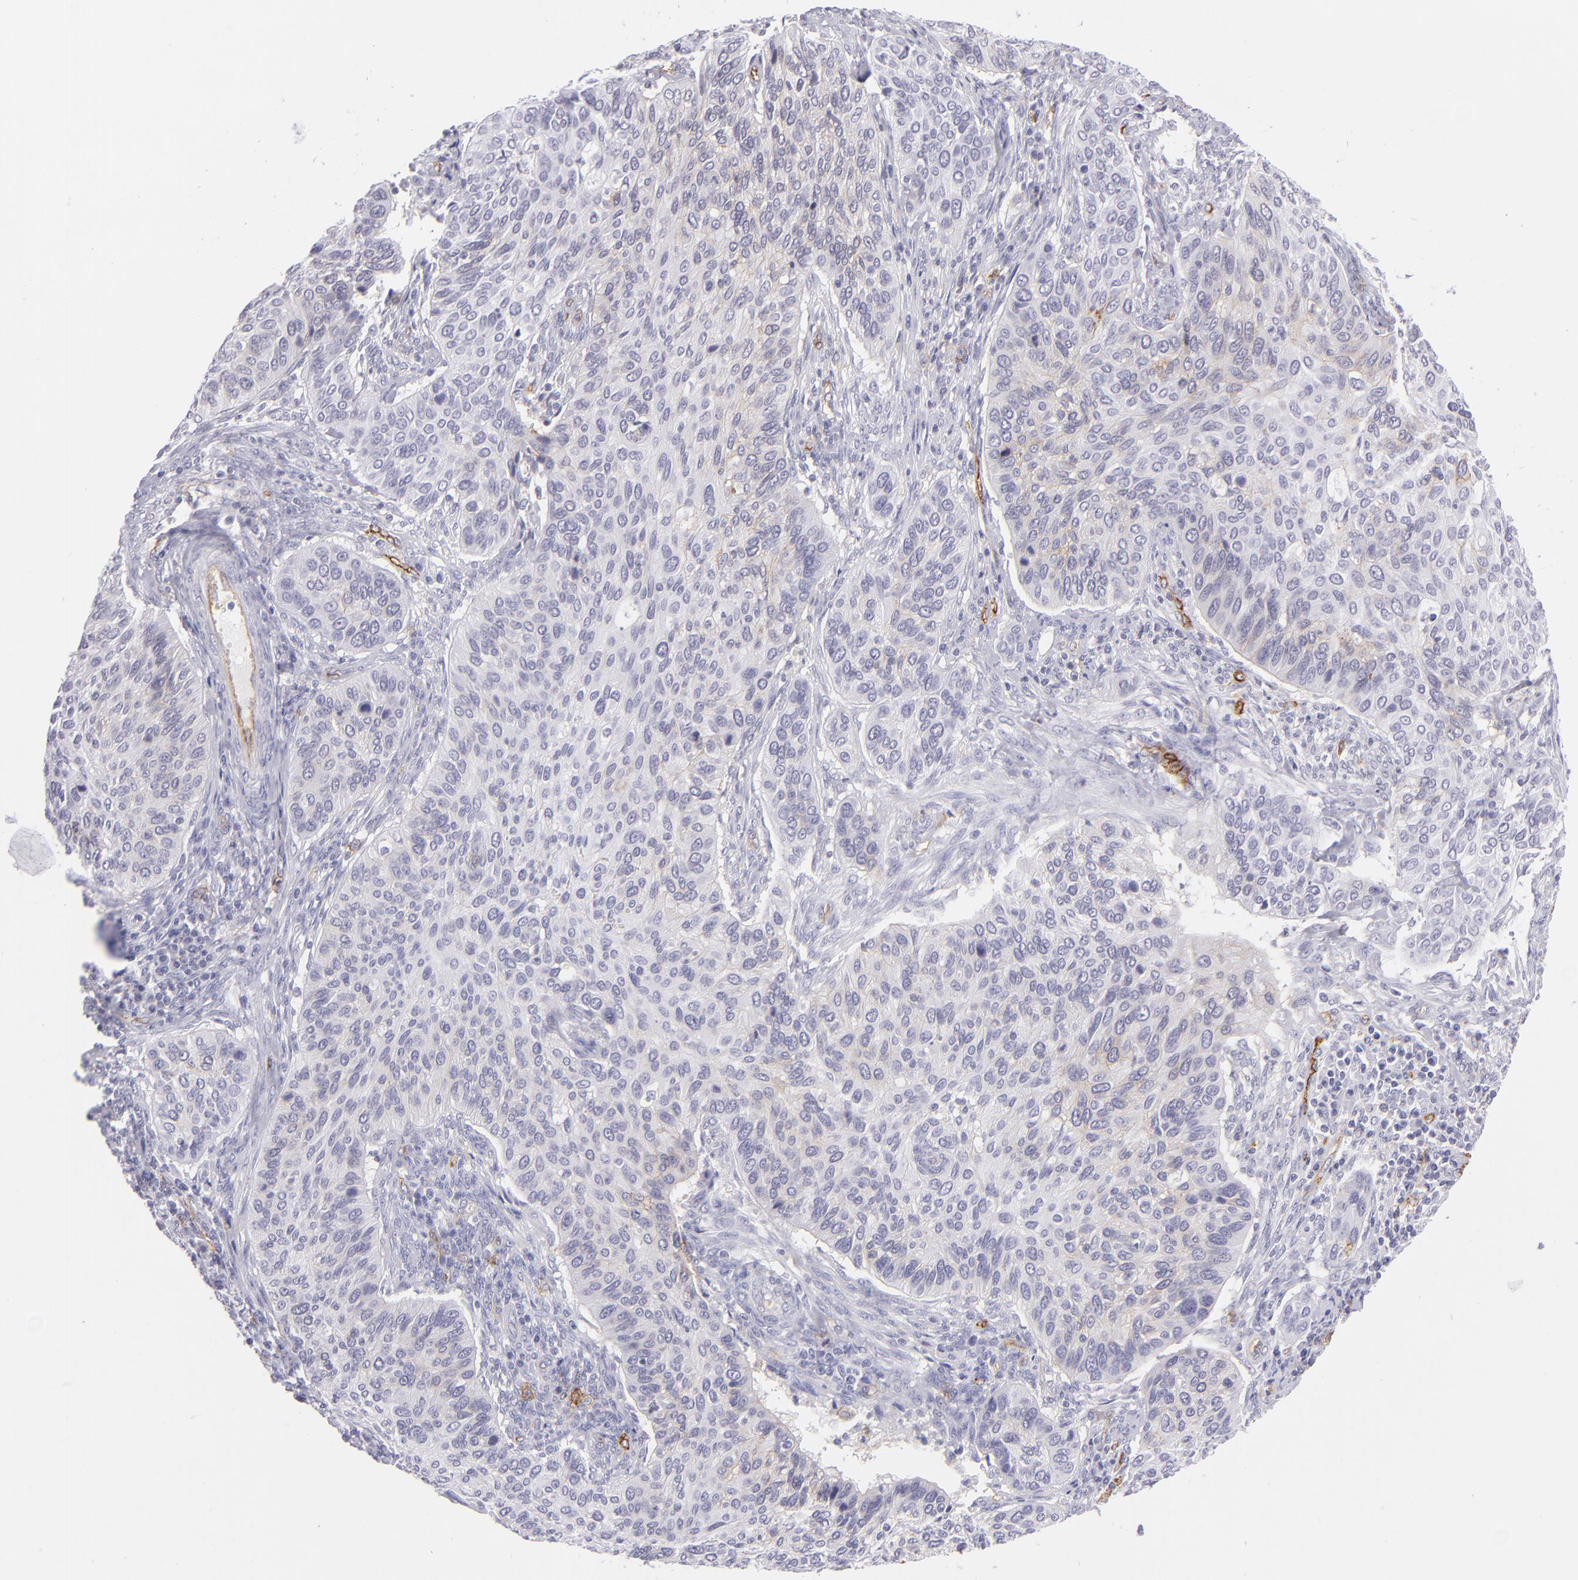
{"staining": {"intensity": "negative", "quantity": "none", "location": "none"}, "tissue": "cervical cancer", "cell_type": "Tumor cells", "image_type": "cancer", "snomed": [{"axis": "morphology", "description": "Adenocarcinoma, NOS"}, {"axis": "topography", "description": "Cervix"}], "caption": "Photomicrograph shows no protein staining in tumor cells of adenocarcinoma (cervical) tissue.", "gene": "THBD", "patient": {"sex": "female", "age": 29}}